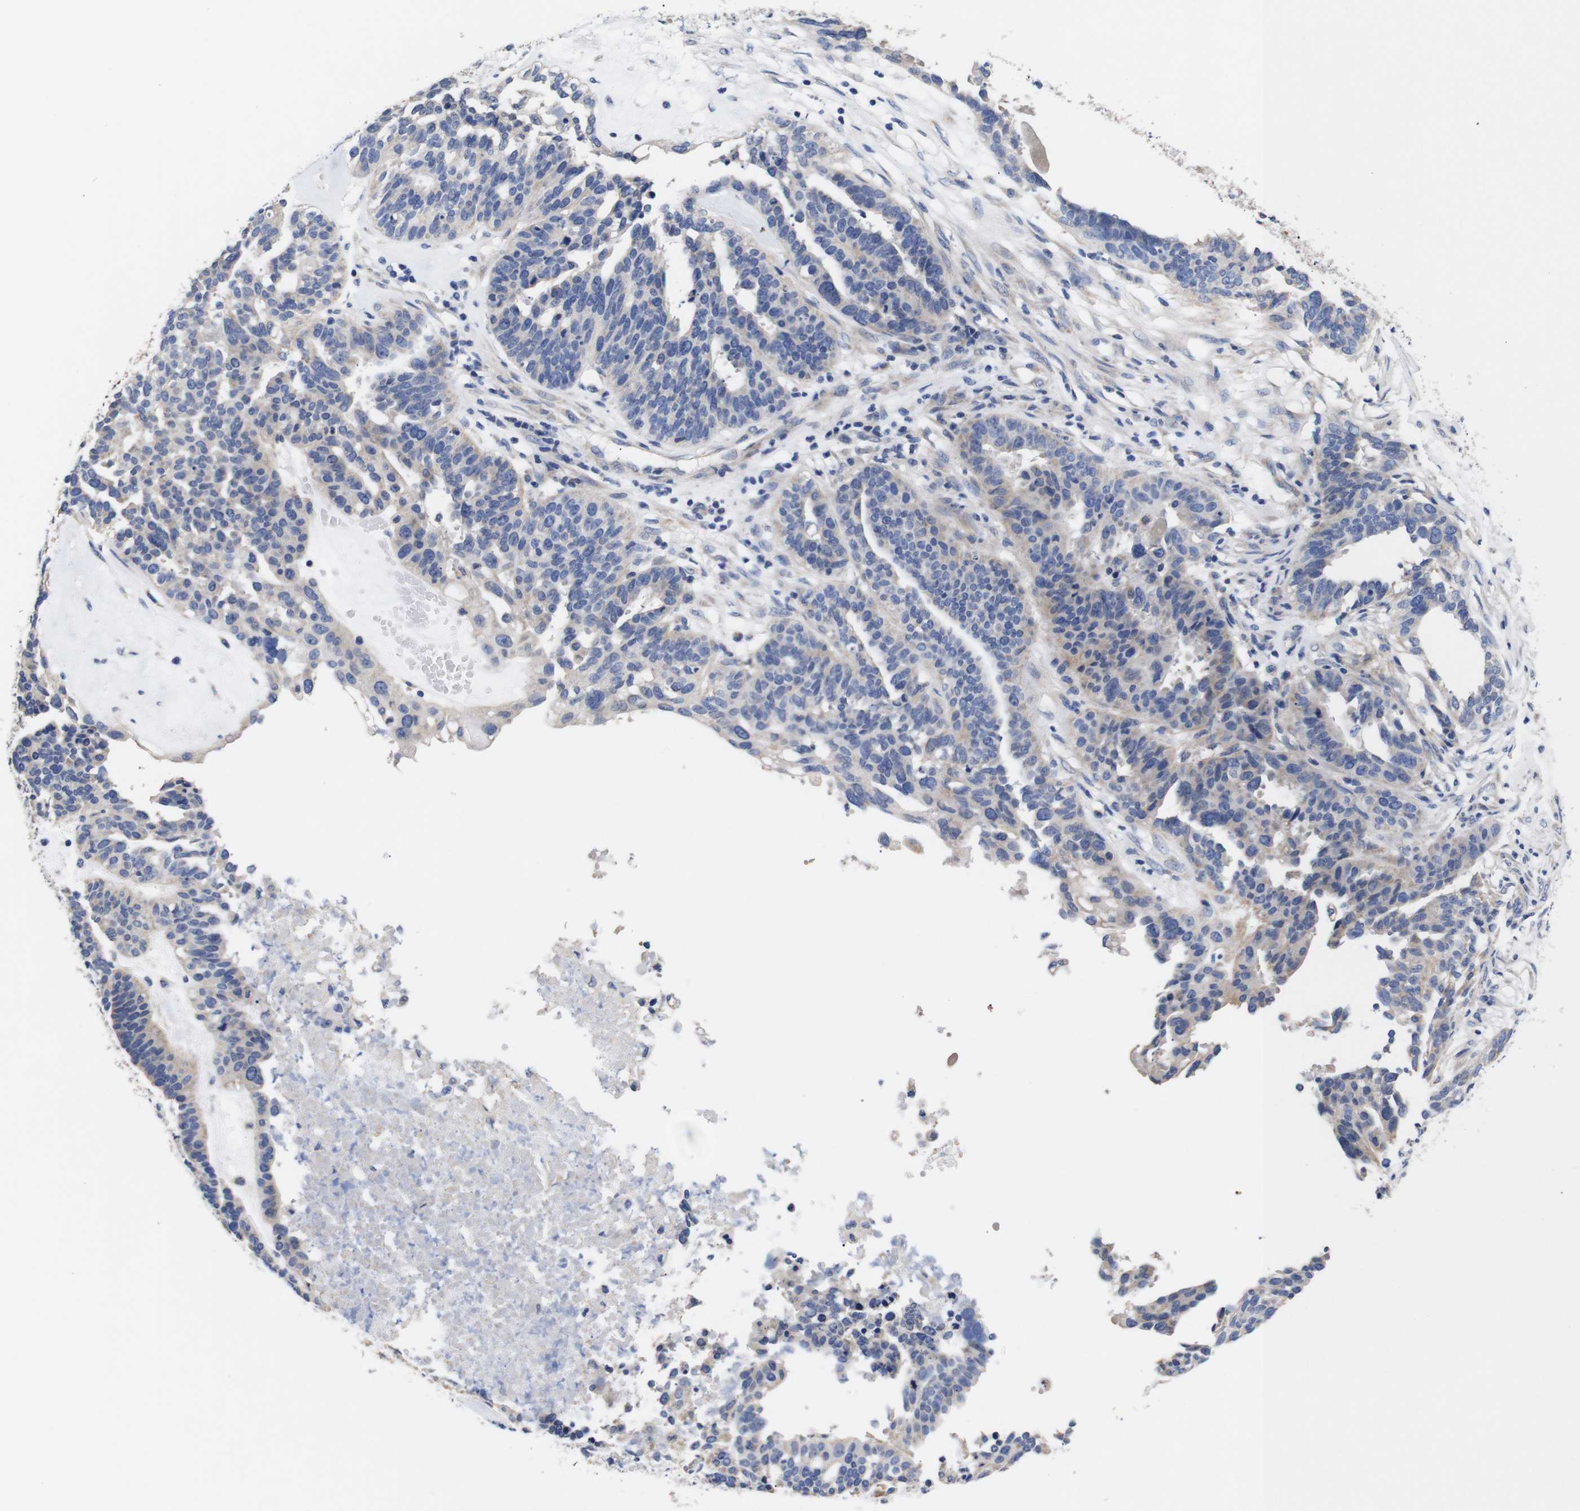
{"staining": {"intensity": "weak", "quantity": "<25%", "location": "cytoplasmic/membranous"}, "tissue": "ovarian cancer", "cell_type": "Tumor cells", "image_type": "cancer", "snomed": [{"axis": "morphology", "description": "Cystadenocarcinoma, serous, NOS"}, {"axis": "topography", "description": "Ovary"}], "caption": "Histopathology image shows no significant protein positivity in tumor cells of serous cystadenocarcinoma (ovarian). The staining was performed using DAB (3,3'-diaminobenzidine) to visualize the protein expression in brown, while the nuclei were stained in blue with hematoxylin (Magnification: 20x).", "gene": "OPN3", "patient": {"sex": "female", "age": 59}}